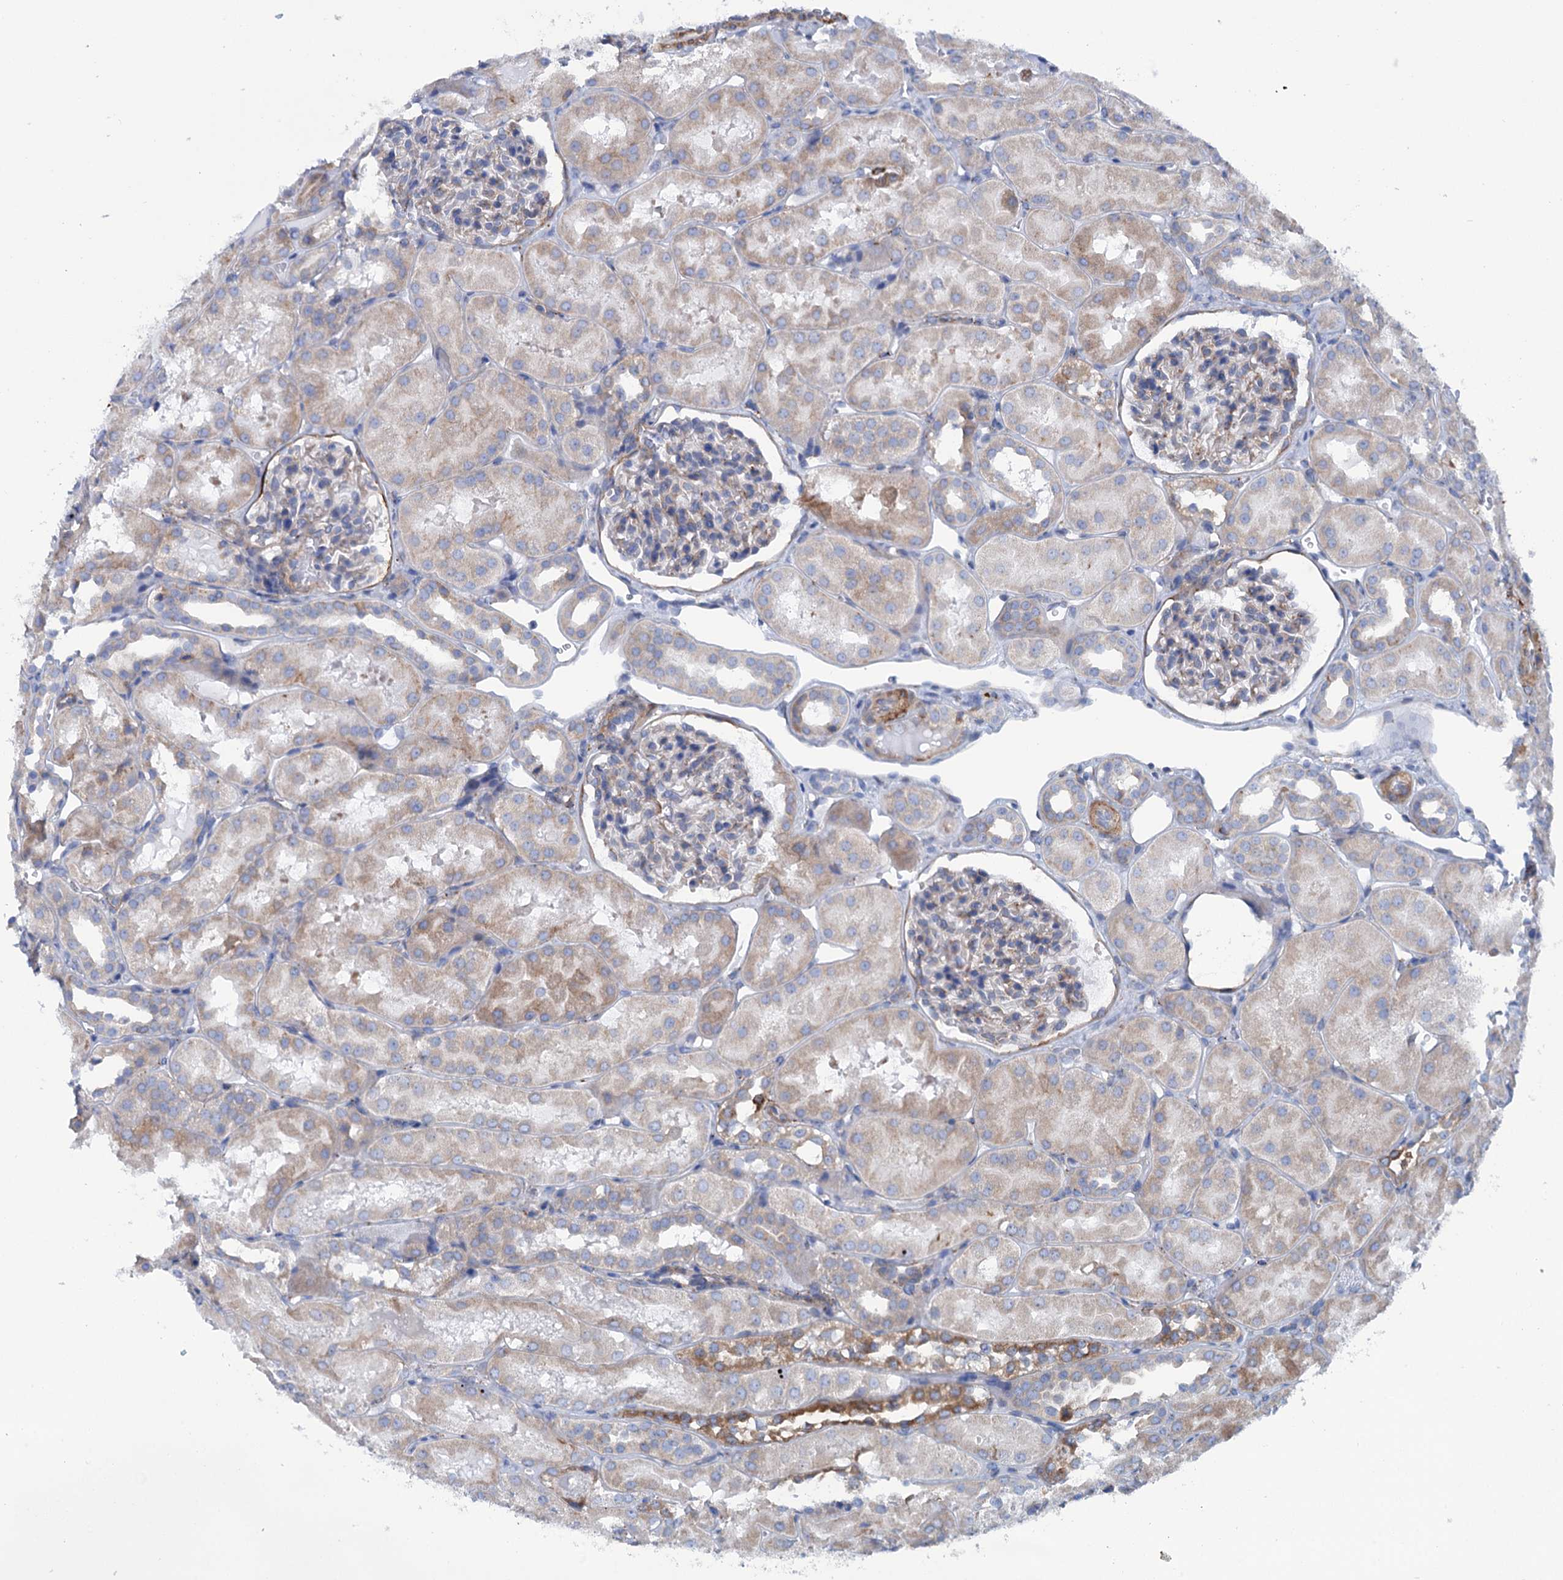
{"staining": {"intensity": "weak", "quantity": "25%-75%", "location": "cytoplasmic/membranous"}, "tissue": "kidney", "cell_type": "Cells in glomeruli", "image_type": "normal", "snomed": [{"axis": "morphology", "description": "Normal tissue, NOS"}, {"axis": "topography", "description": "Kidney"}, {"axis": "topography", "description": "Urinary bladder"}], "caption": "Immunohistochemical staining of normal human kidney exhibits low levels of weak cytoplasmic/membranous staining in about 25%-75% of cells in glomeruli. (Stains: DAB (3,3'-diaminobenzidine) in brown, nuclei in blue, Microscopy: brightfield microscopy at high magnification).", "gene": "SHE", "patient": {"sex": "male", "age": 16}}